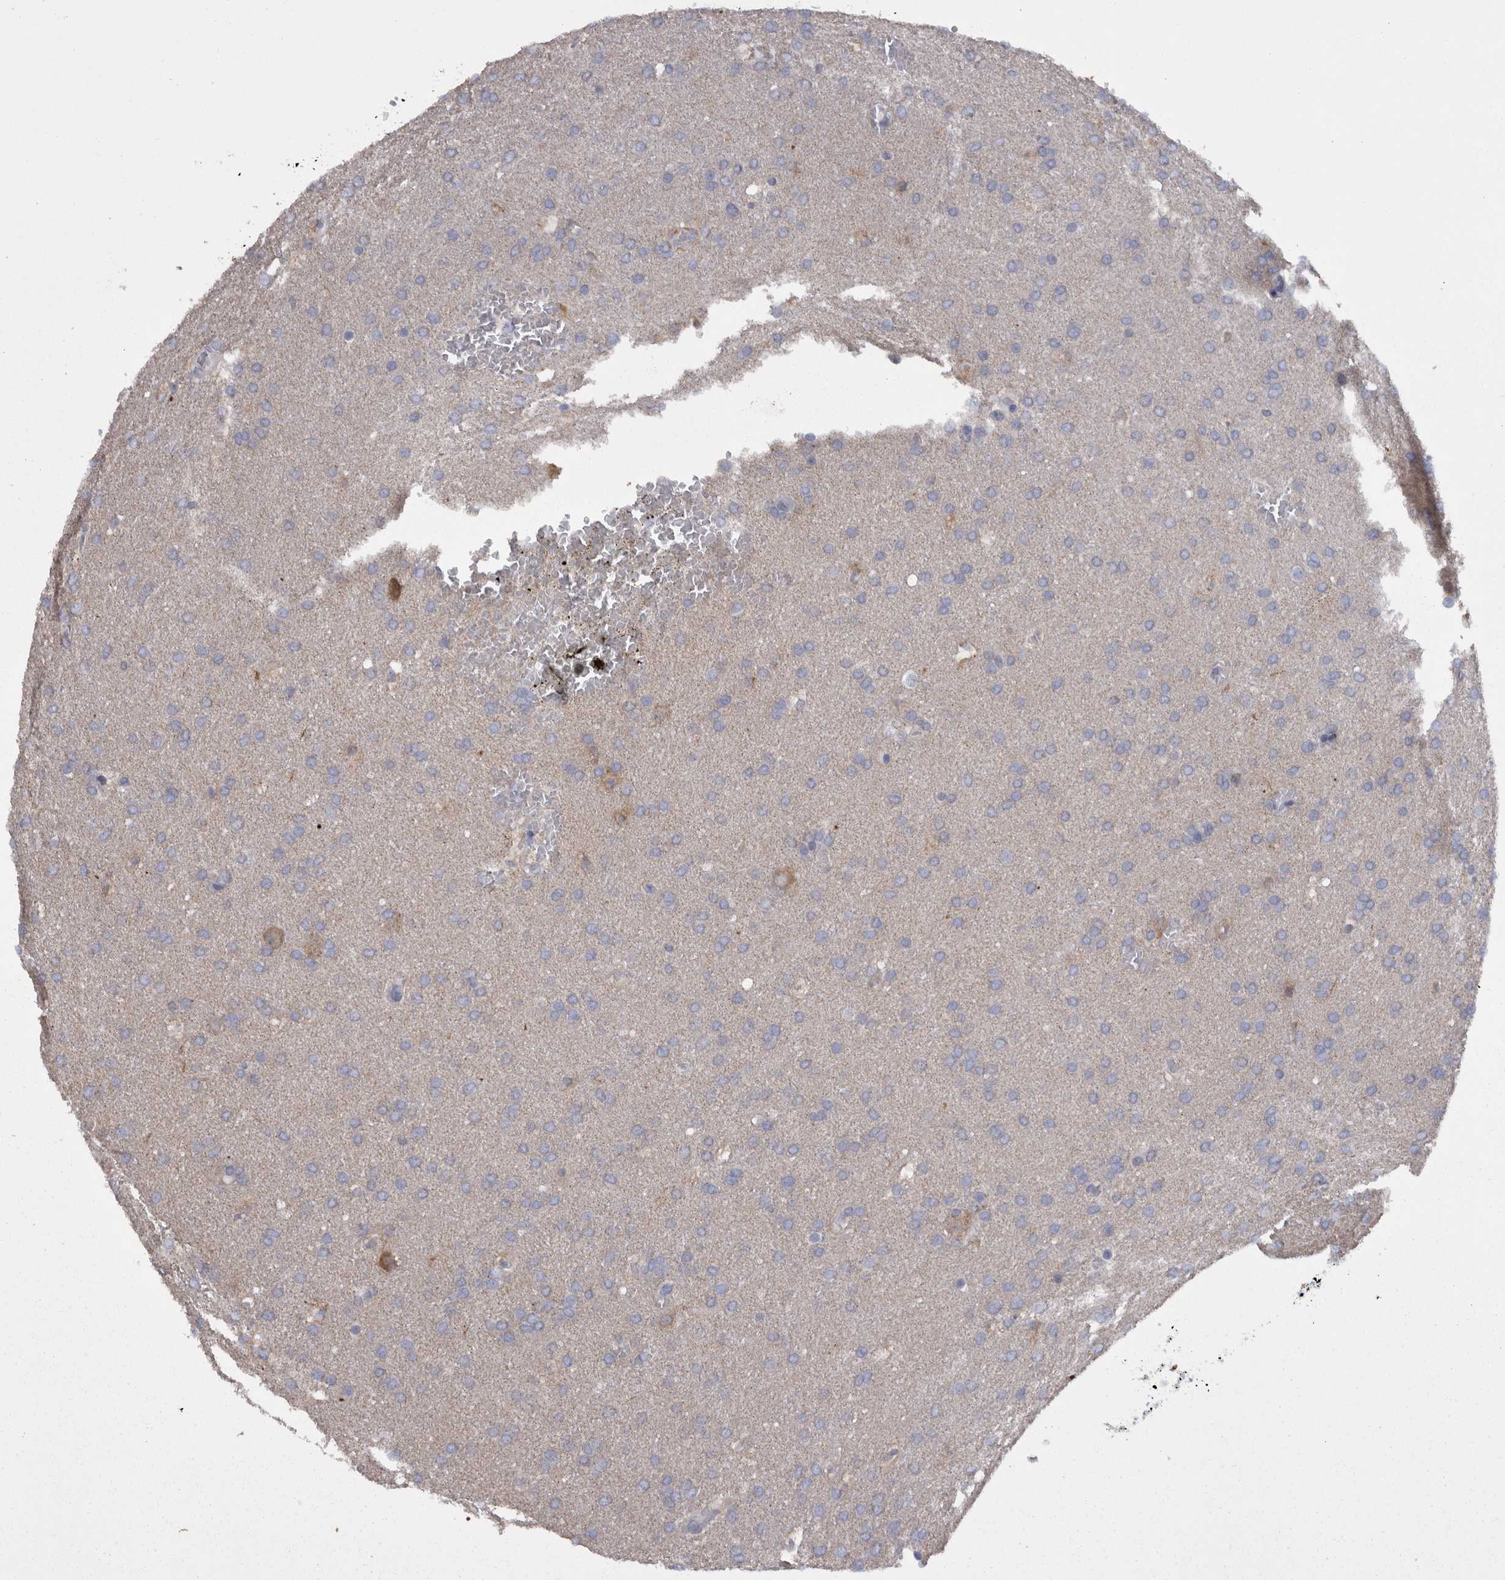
{"staining": {"intensity": "negative", "quantity": "none", "location": "none"}, "tissue": "glioma", "cell_type": "Tumor cells", "image_type": "cancer", "snomed": [{"axis": "morphology", "description": "Glioma, malignant, Low grade"}, {"axis": "topography", "description": "Brain"}], "caption": "A micrograph of human malignant low-grade glioma is negative for staining in tumor cells.", "gene": "CAMK2D", "patient": {"sex": "female", "age": 37}}